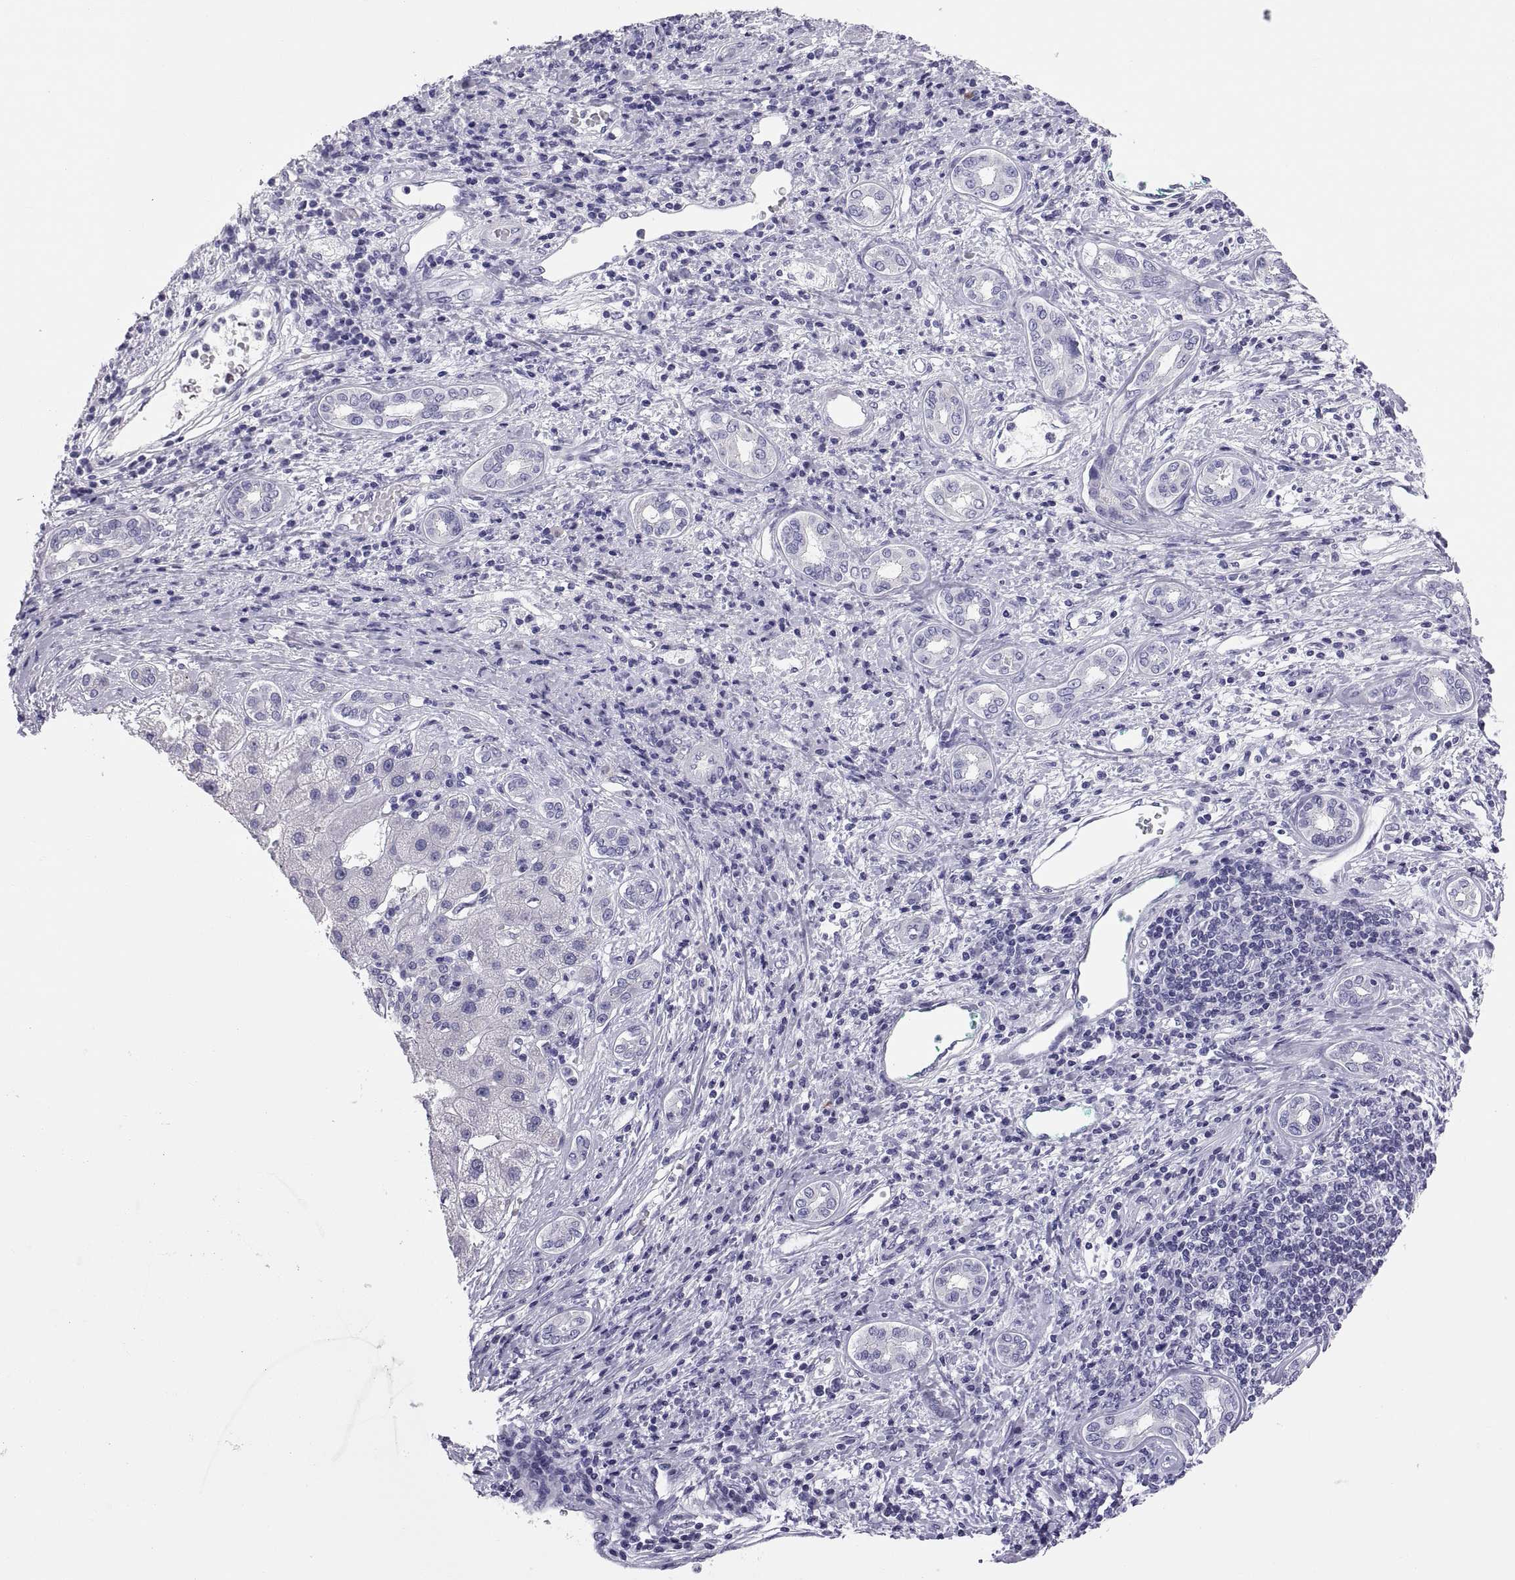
{"staining": {"intensity": "negative", "quantity": "none", "location": "none"}, "tissue": "liver cancer", "cell_type": "Tumor cells", "image_type": "cancer", "snomed": [{"axis": "morphology", "description": "Carcinoma, Hepatocellular, NOS"}, {"axis": "topography", "description": "Liver"}], "caption": "A photomicrograph of human liver cancer (hepatocellular carcinoma) is negative for staining in tumor cells.", "gene": "RNASE12", "patient": {"sex": "male", "age": 65}}